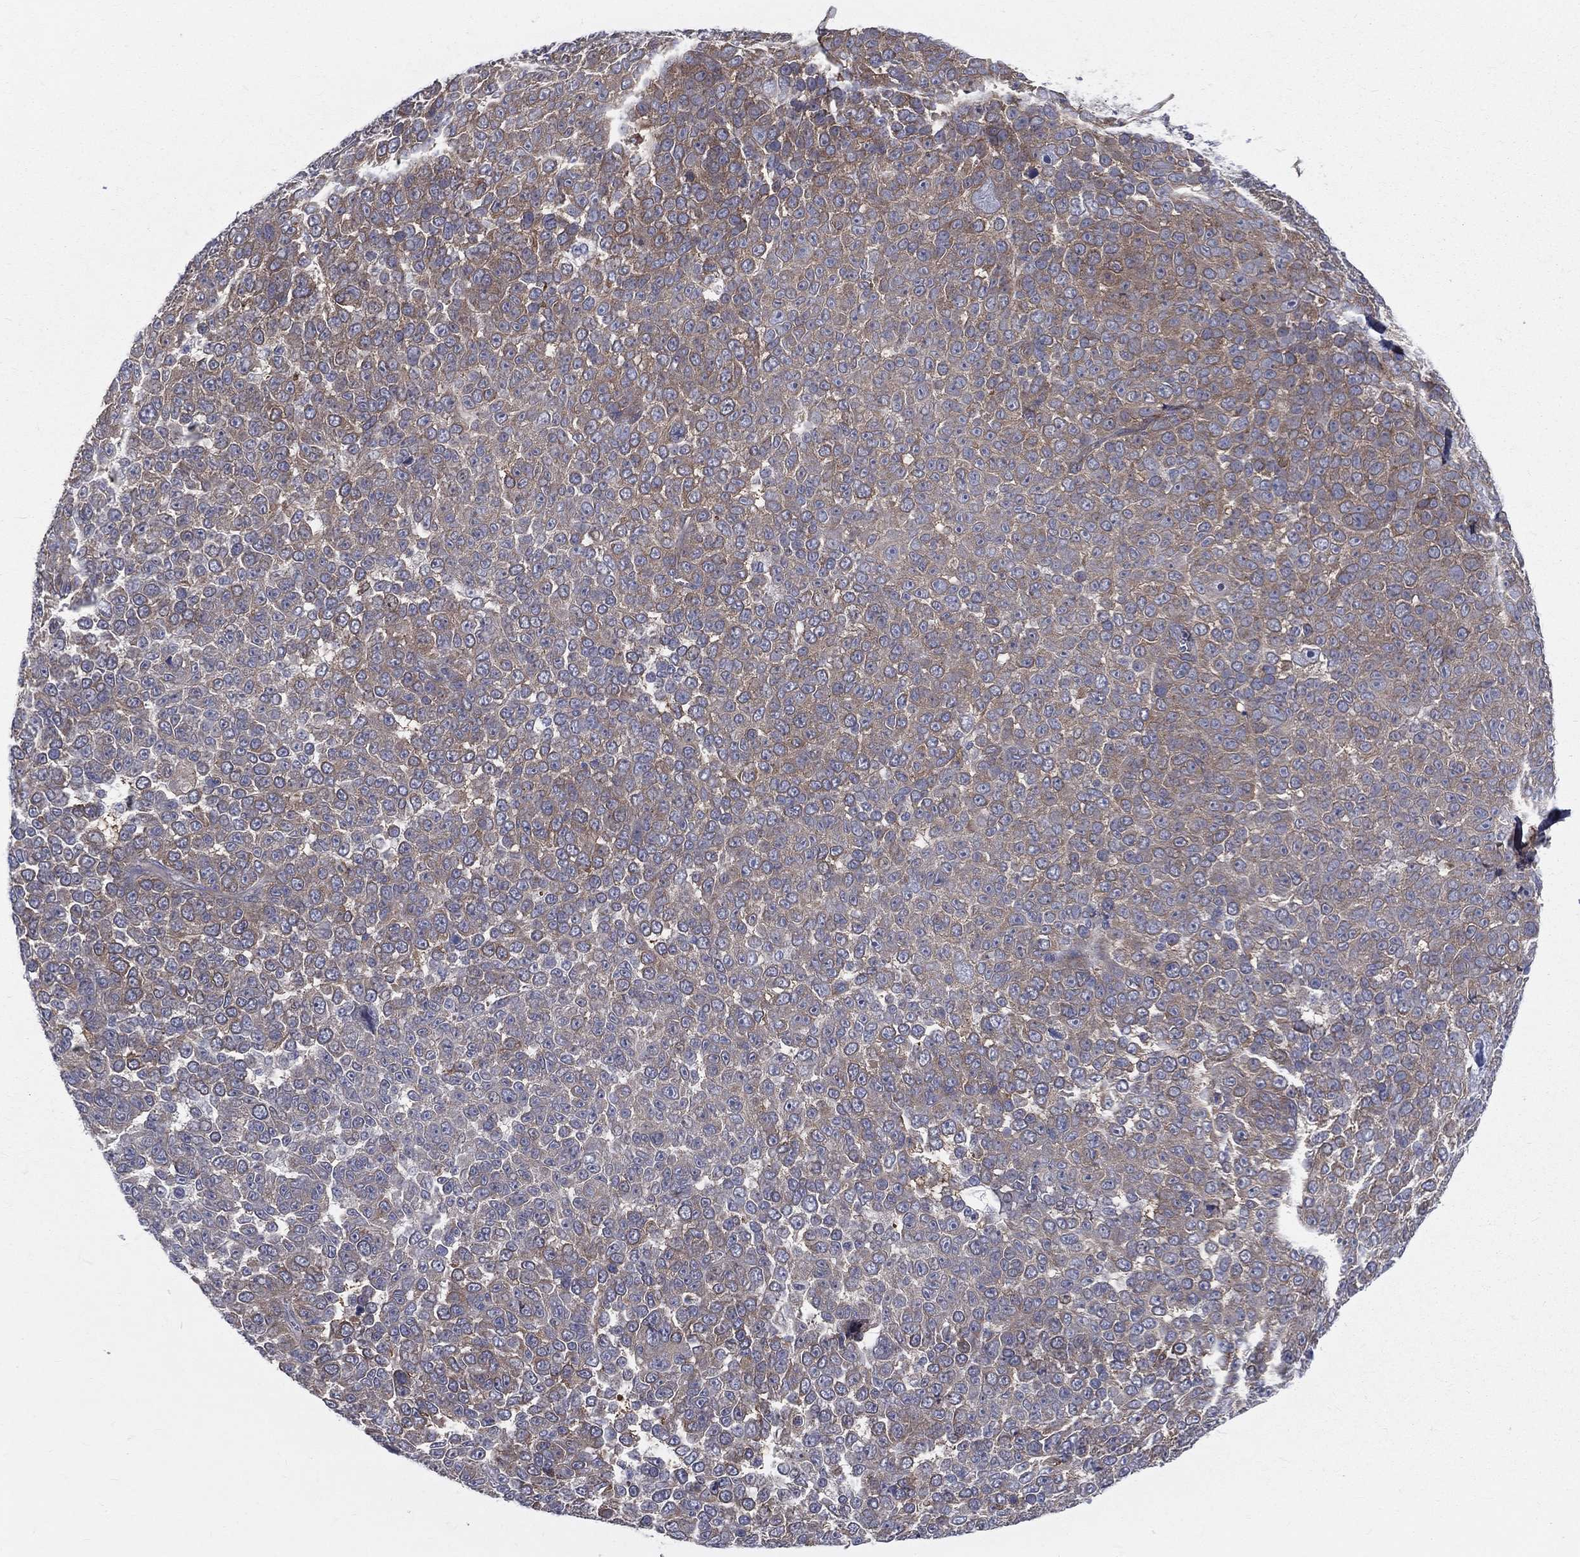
{"staining": {"intensity": "moderate", "quantity": "<25%", "location": "cytoplasmic/membranous"}, "tissue": "melanoma", "cell_type": "Tumor cells", "image_type": "cancer", "snomed": [{"axis": "morphology", "description": "Malignant melanoma, NOS"}, {"axis": "topography", "description": "Skin"}], "caption": "Immunohistochemistry (DAB (3,3'-diaminobenzidine)) staining of human malignant melanoma exhibits moderate cytoplasmic/membranous protein expression in approximately <25% of tumor cells. The staining is performed using DAB brown chromogen to label protein expression. The nuclei are counter-stained blue using hematoxylin.", "gene": "POMZP3", "patient": {"sex": "female", "age": 95}}